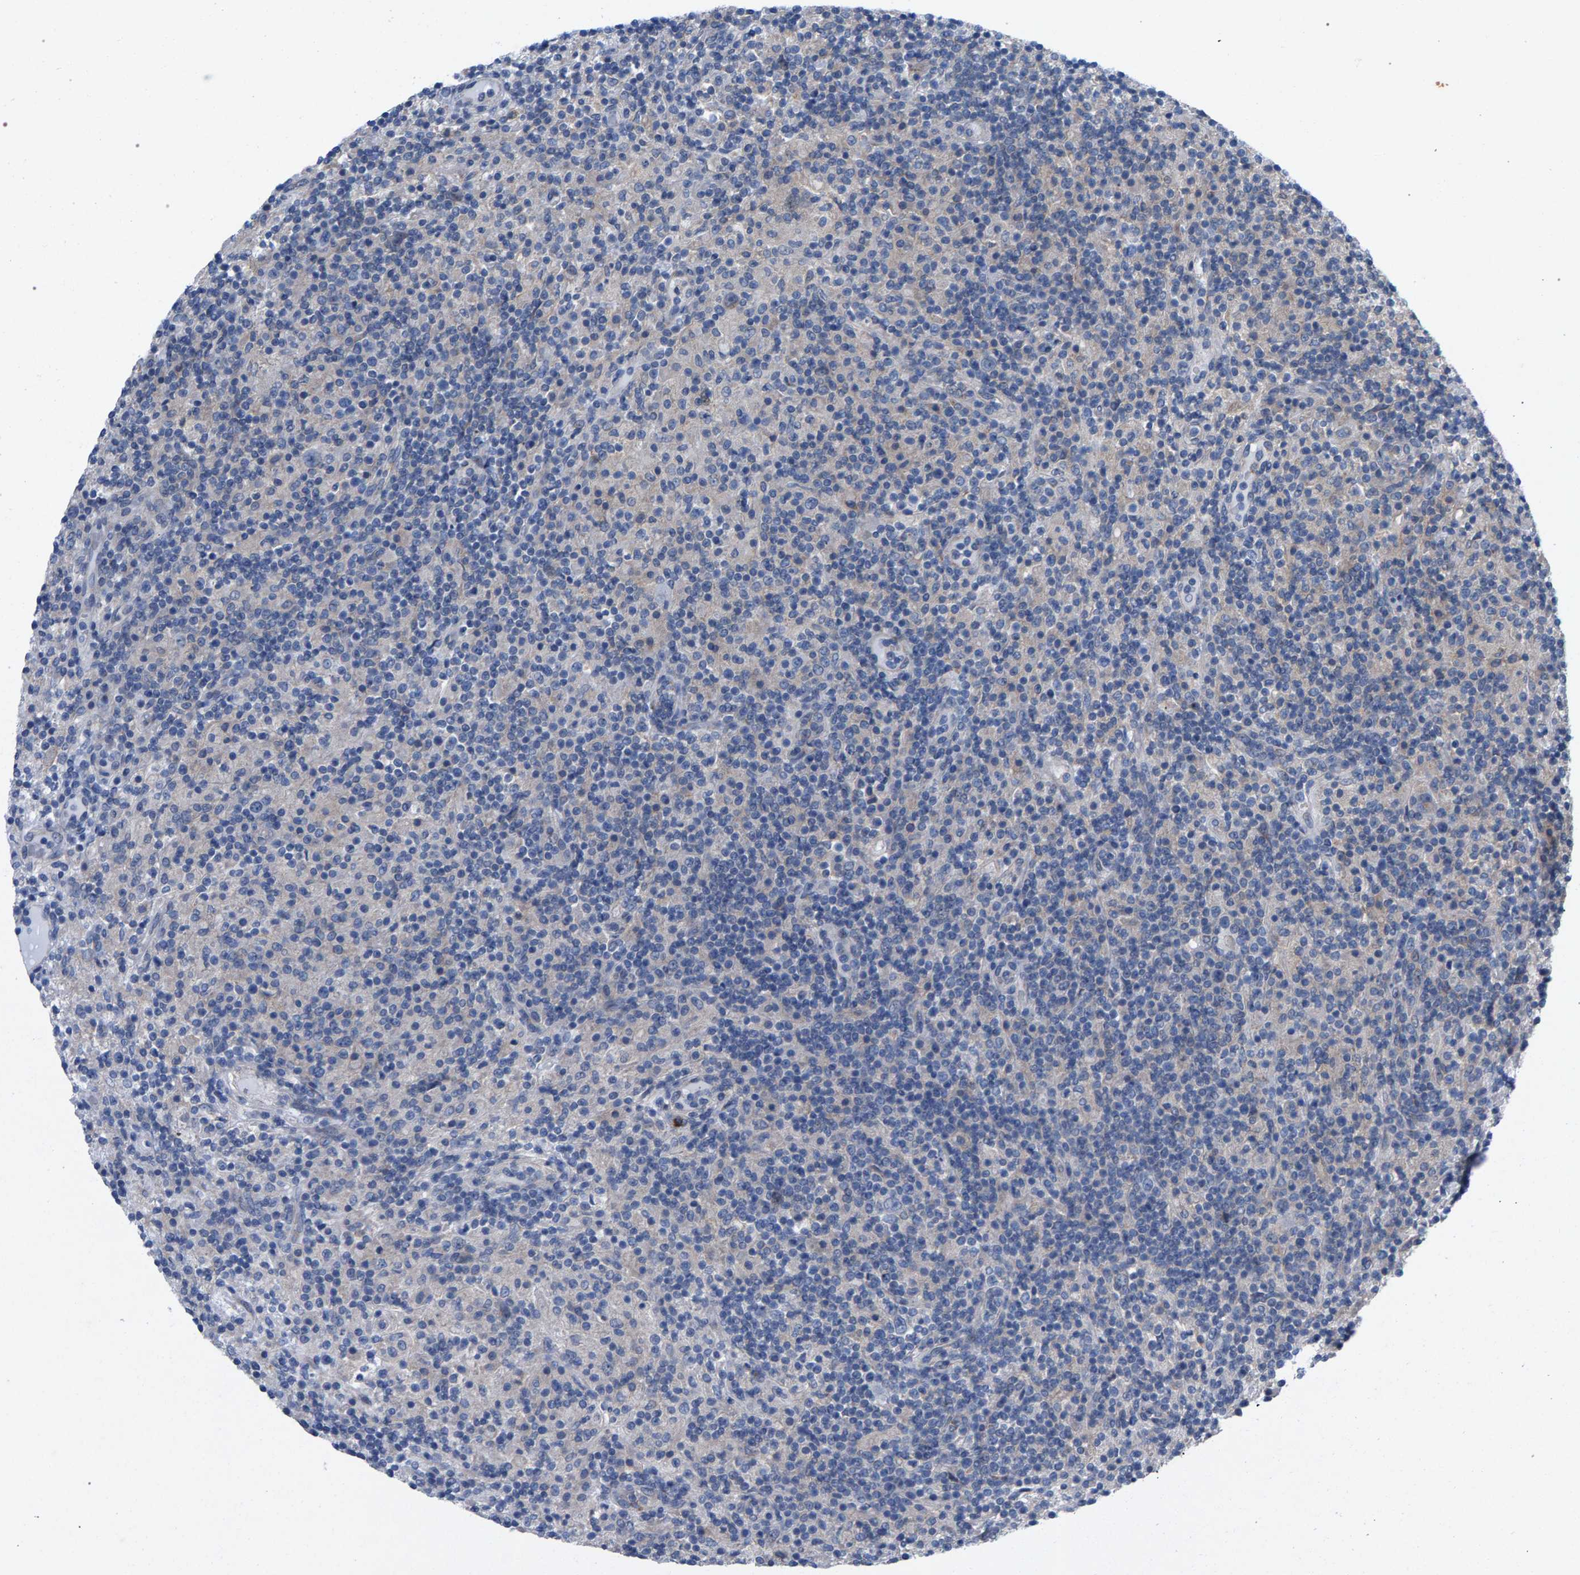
{"staining": {"intensity": "weak", "quantity": "<25%", "location": "cytoplasmic/membranous"}, "tissue": "lymphoma", "cell_type": "Tumor cells", "image_type": "cancer", "snomed": [{"axis": "morphology", "description": "Hodgkin's disease, NOS"}, {"axis": "topography", "description": "Lymph node"}], "caption": "A photomicrograph of lymphoma stained for a protein reveals no brown staining in tumor cells.", "gene": "MAMDC2", "patient": {"sex": "male", "age": 70}}